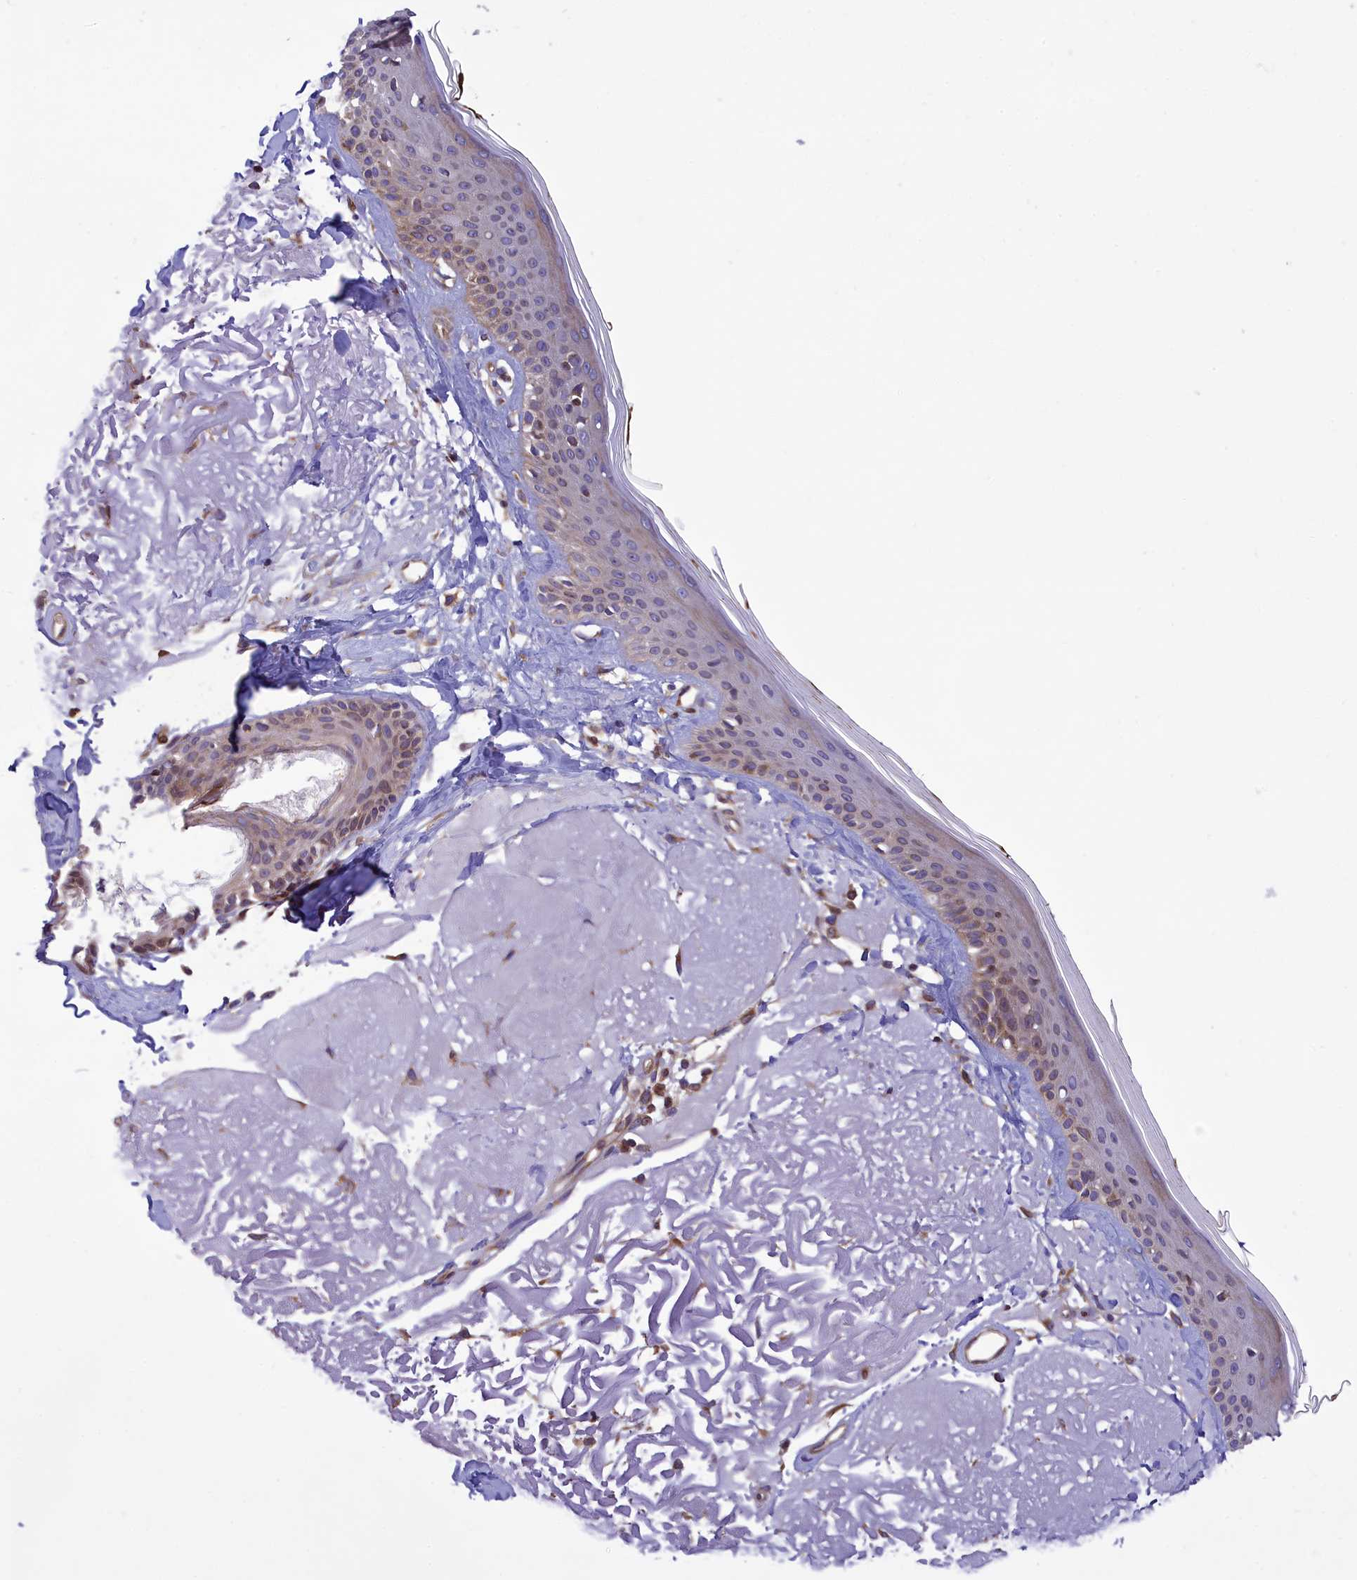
{"staining": {"intensity": "negative", "quantity": "none", "location": "none"}, "tissue": "skin", "cell_type": "Fibroblasts", "image_type": "normal", "snomed": [{"axis": "morphology", "description": "Normal tissue, NOS"}, {"axis": "topography", "description": "Skin"}, {"axis": "topography", "description": "Skeletal muscle"}], "caption": "This is an IHC micrograph of benign skin. There is no expression in fibroblasts.", "gene": "PKHD1L1", "patient": {"sex": "male", "age": 83}}